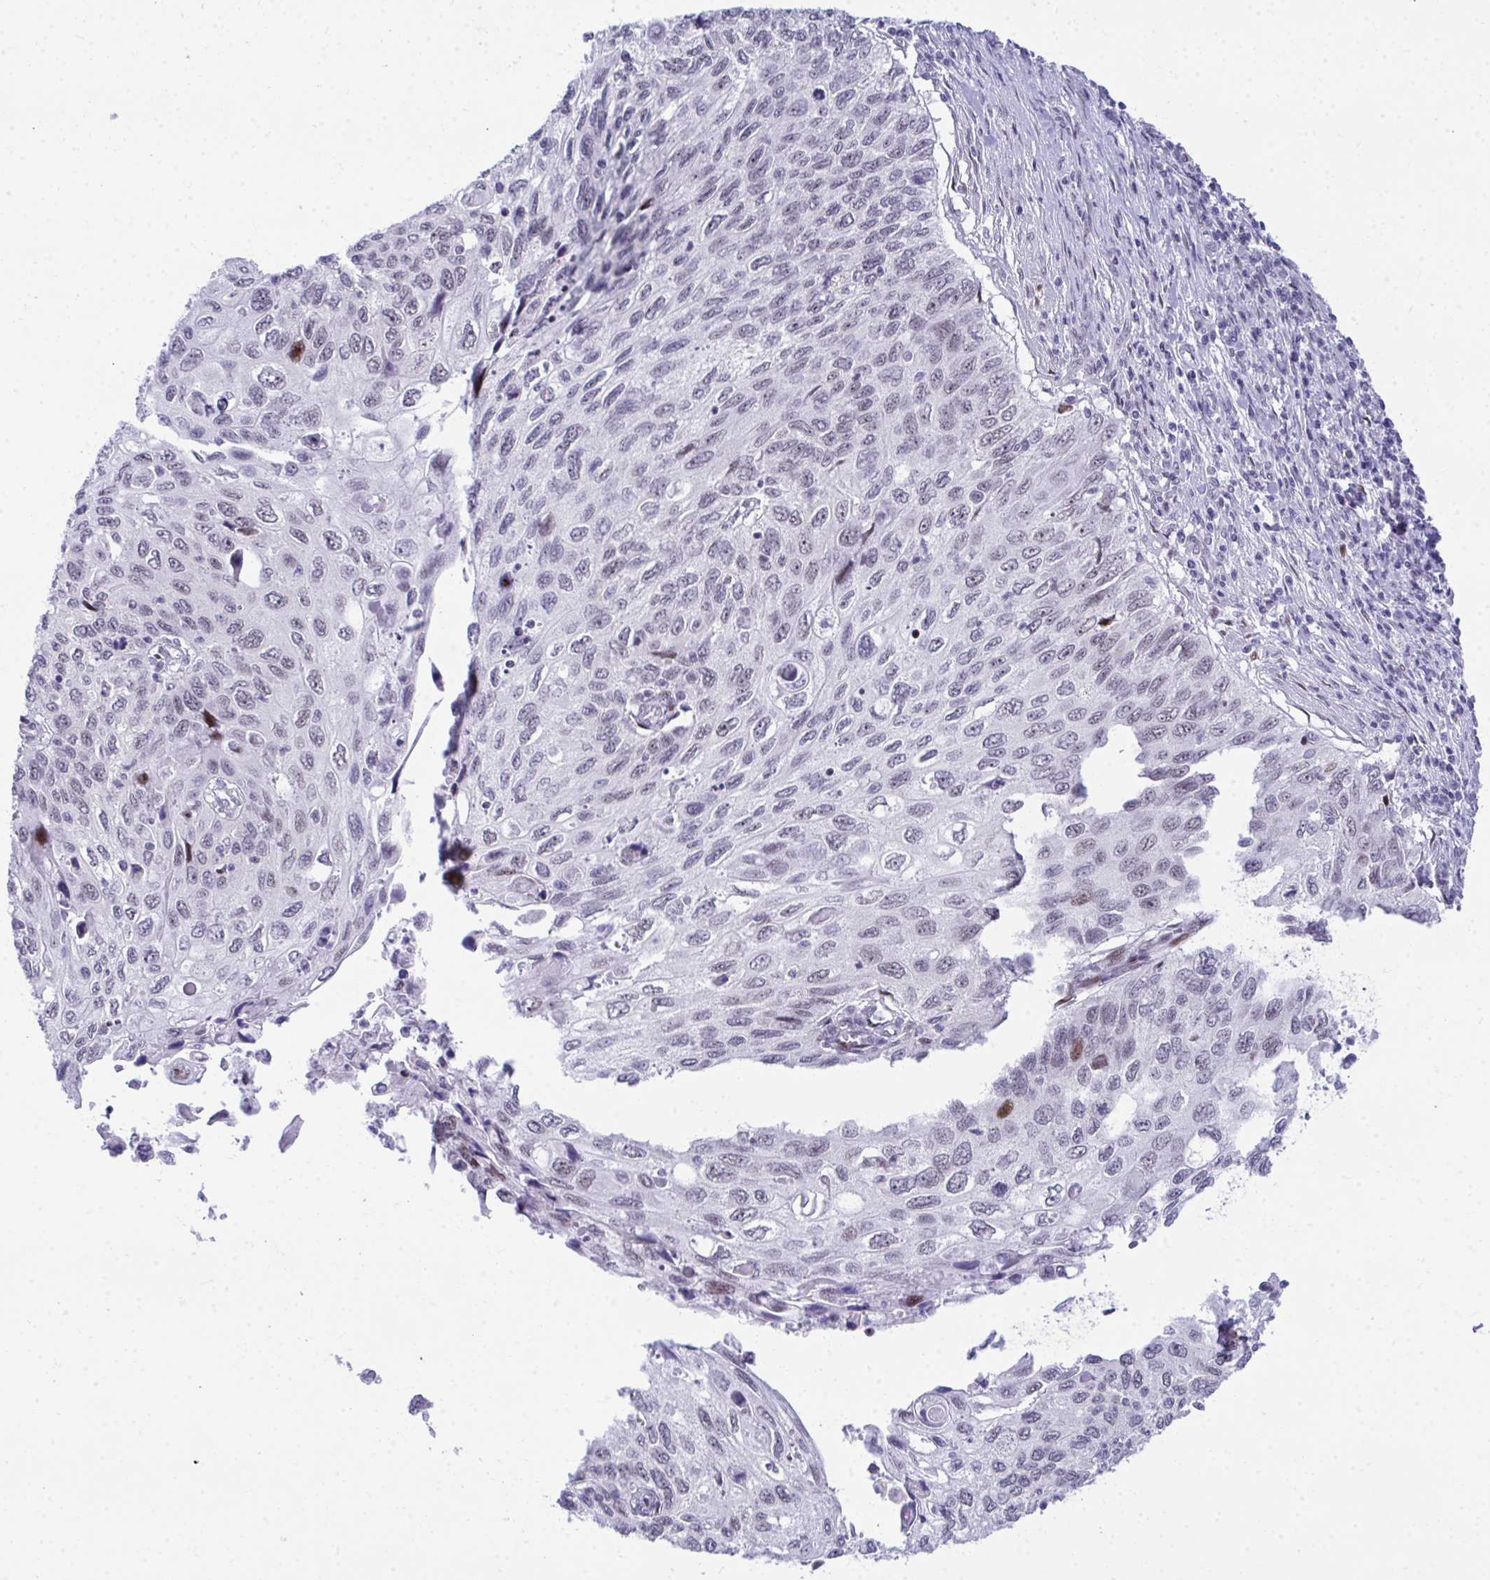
{"staining": {"intensity": "moderate", "quantity": "<25%", "location": "nuclear"}, "tissue": "cervical cancer", "cell_type": "Tumor cells", "image_type": "cancer", "snomed": [{"axis": "morphology", "description": "Squamous cell carcinoma, NOS"}, {"axis": "topography", "description": "Cervix"}], "caption": "The photomicrograph exhibits a brown stain indicating the presence of a protein in the nuclear of tumor cells in cervical cancer.", "gene": "GLDN", "patient": {"sex": "female", "age": 70}}